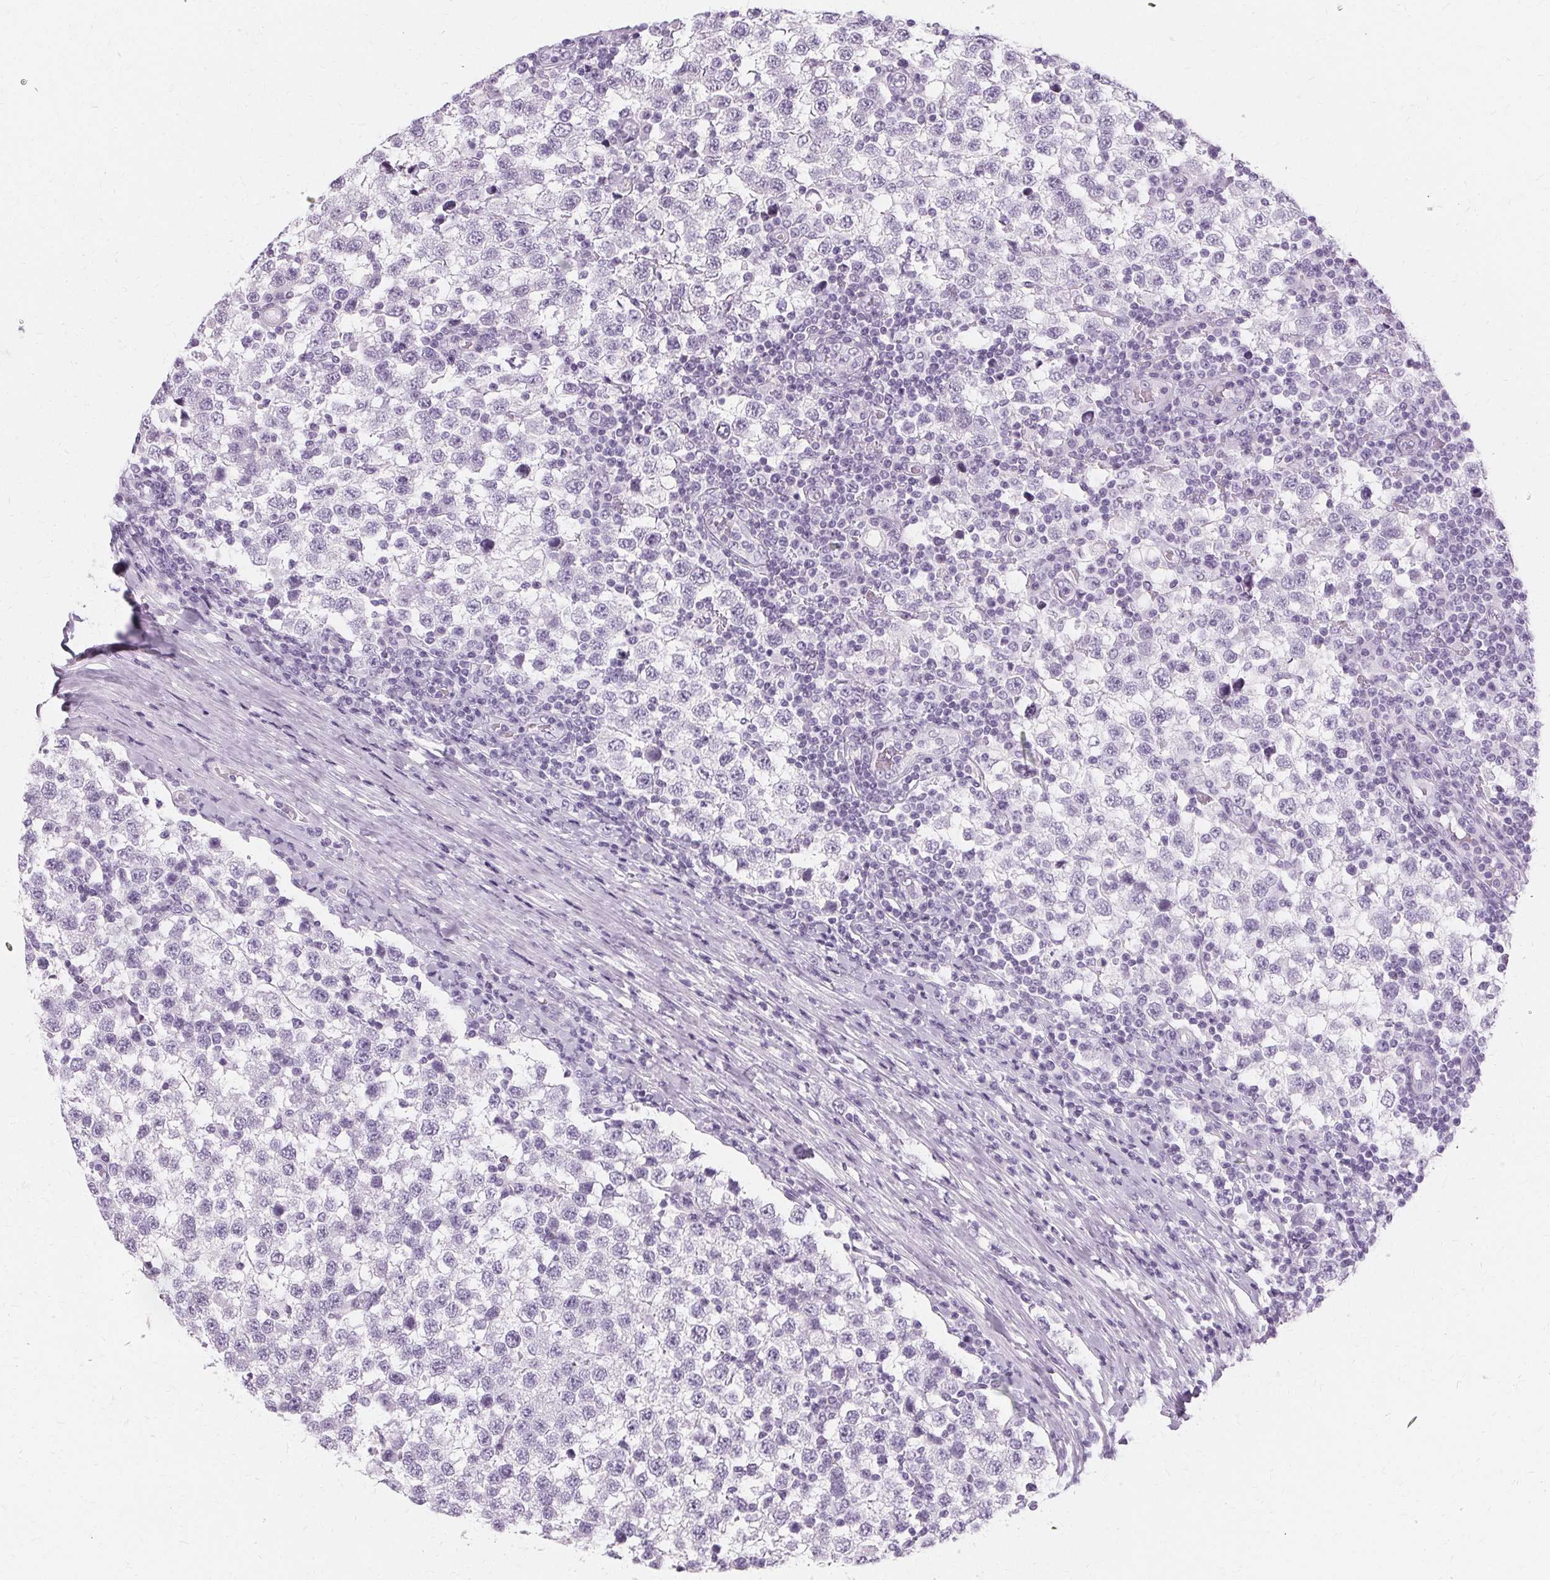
{"staining": {"intensity": "negative", "quantity": "none", "location": "none"}, "tissue": "testis cancer", "cell_type": "Tumor cells", "image_type": "cancer", "snomed": [{"axis": "morphology", "description": "Seminoma, NOS"}, {"axis": "topography", "description": "Testis"}], "caption": "Immunohistochemical staining of human seminoma (testis) demonstrates no significant positivity in tumor cells.", "gene": "KRT6C", "patient": {"sex": "male", "age": 34}}